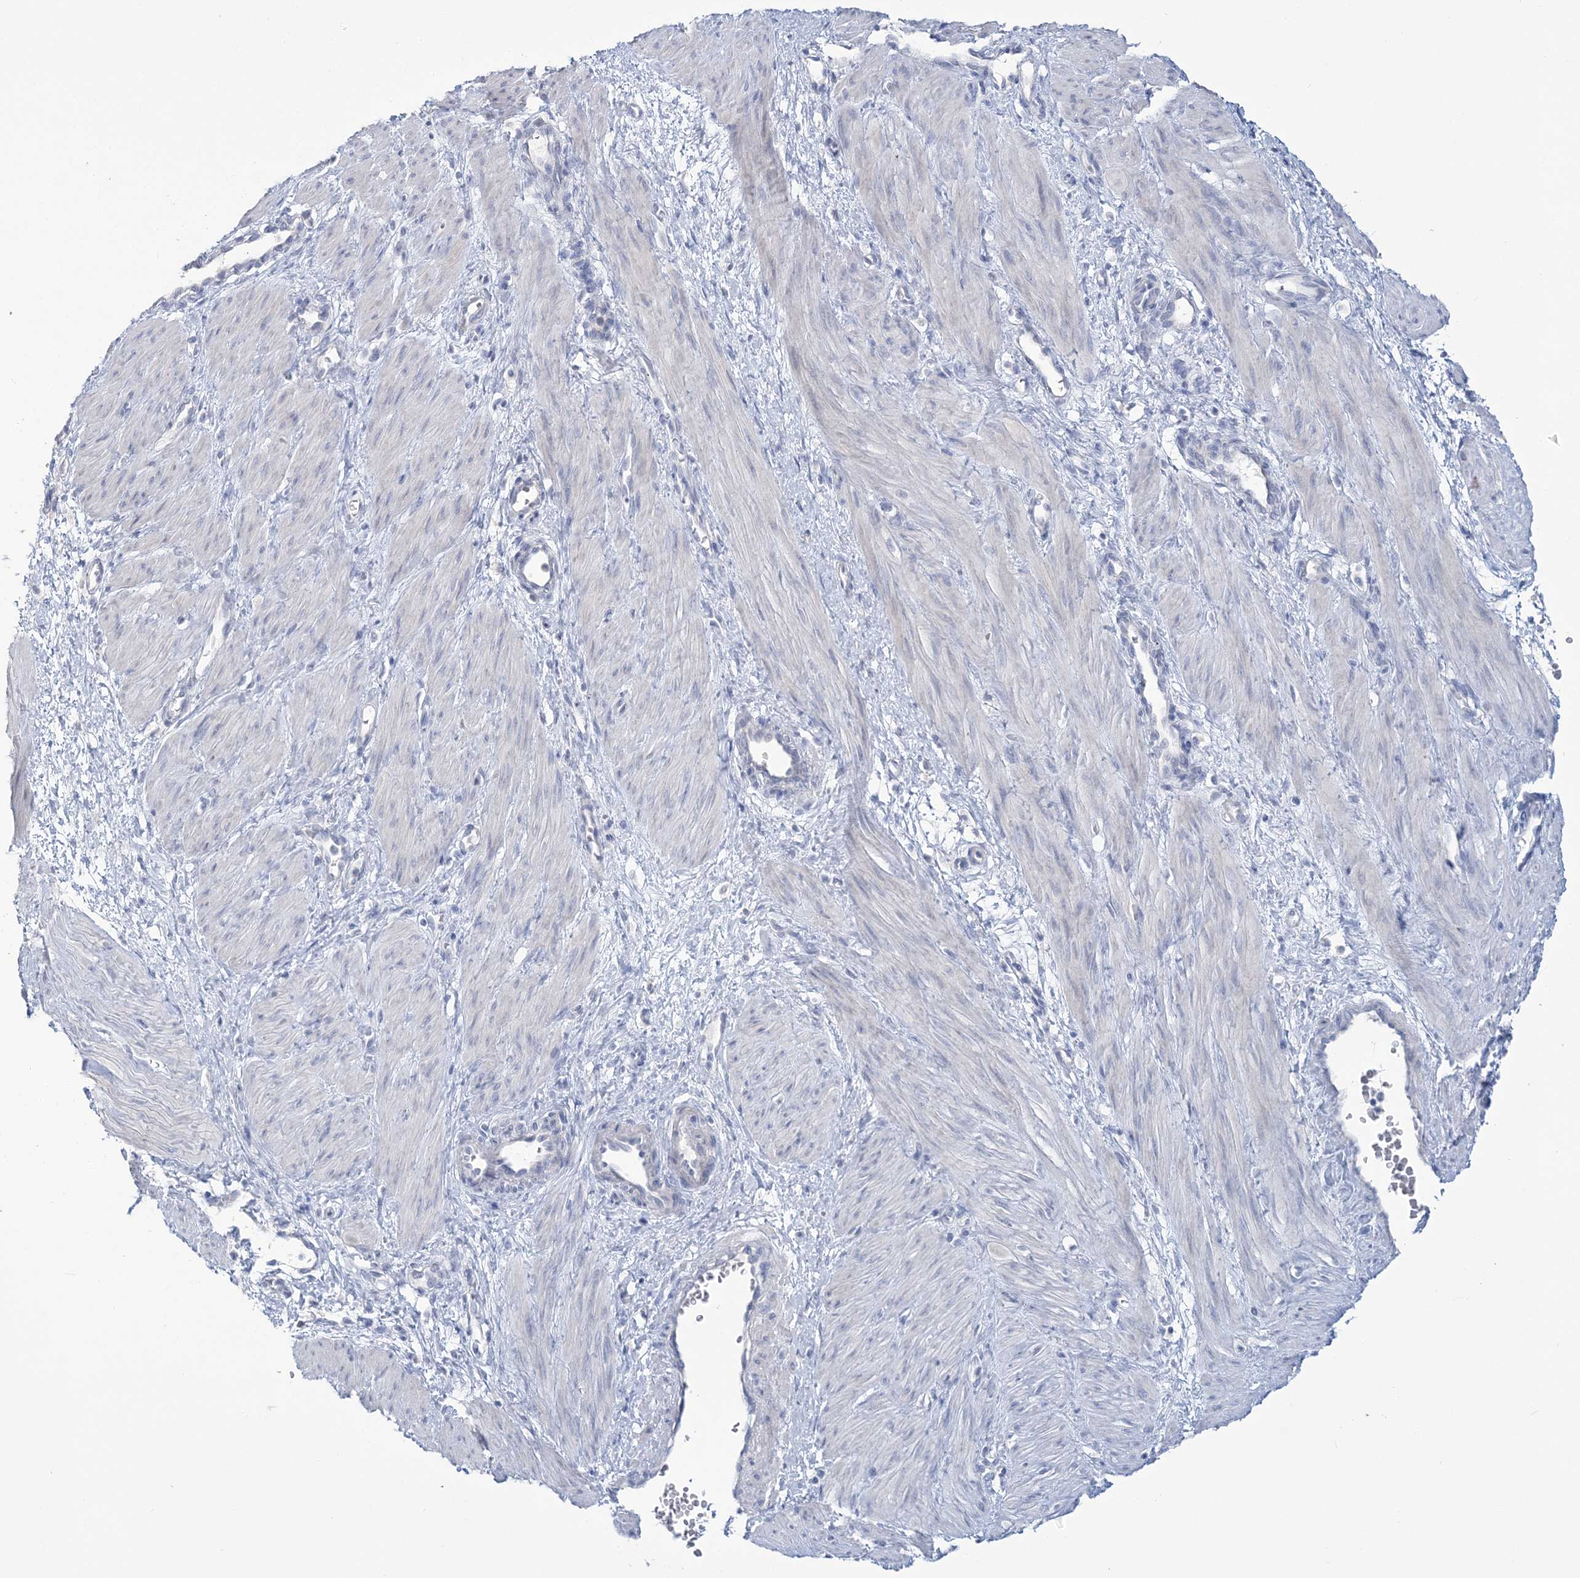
{"staining": {"intensity": "negative", "quantity": "none", "location": "none"}, "tissue": "smooth muscle", "cell_type": "Smooth muscle cells", "image_type": "normal", "snomed": [{"axis": "morphology", "description": "Normal tissue, NOS"}, {"axis": "topography", "description": "Endometrium"}], "caption": "IHC of normal smooth muscle demonstrates no staining in smooth muscle cells.", "gene": "CYP3A4", "patient": {"sex": "female", "age": 33}}